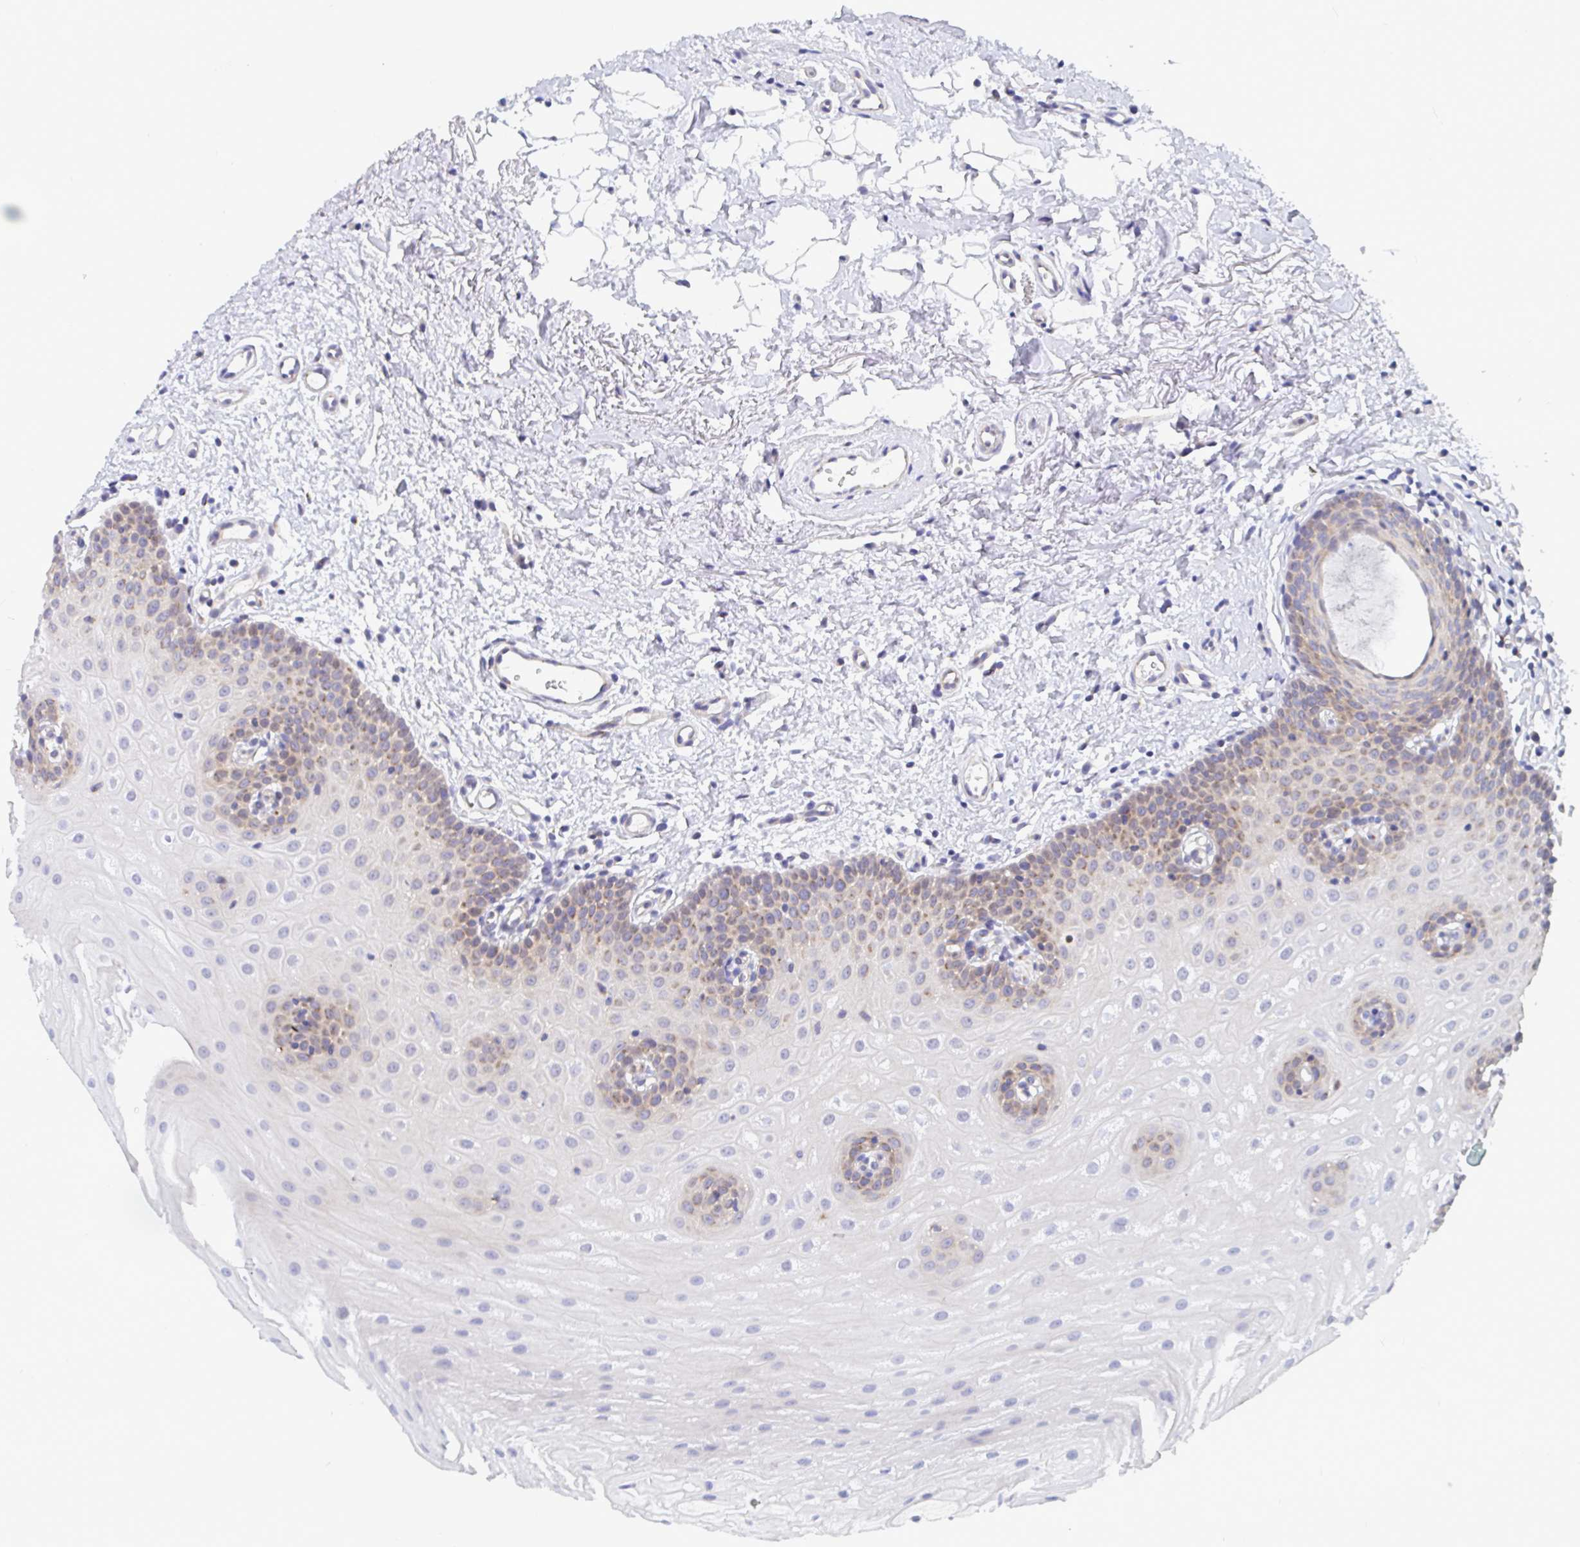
{"staining": {"intensity": "moderate", "quantity": "<25%", "location": "cytoplasmic/membranous,nuclear"}, "tissue": "oral mucosa", "cell_type": "Squamous epithelial cells", "image_type": "normal", "snomed": [{"axis": "morphology", "description": "Normal tissue, NOS"}, {"axis": "morphology", "description": "Adenocarcinoma, NOS"}, {"axis": "topography", "description": "Oral tissue"}, {"axis": "topography", "description": "Head-Neck"}], "caption": "Normal oral mucosa demonstrates moderate cytoplasmic/membranous,nuclear positivity in about <25% of squamous epithelial cells.", "gene": "P2RX3", "patient": {"sex": "female", "age": 57}}